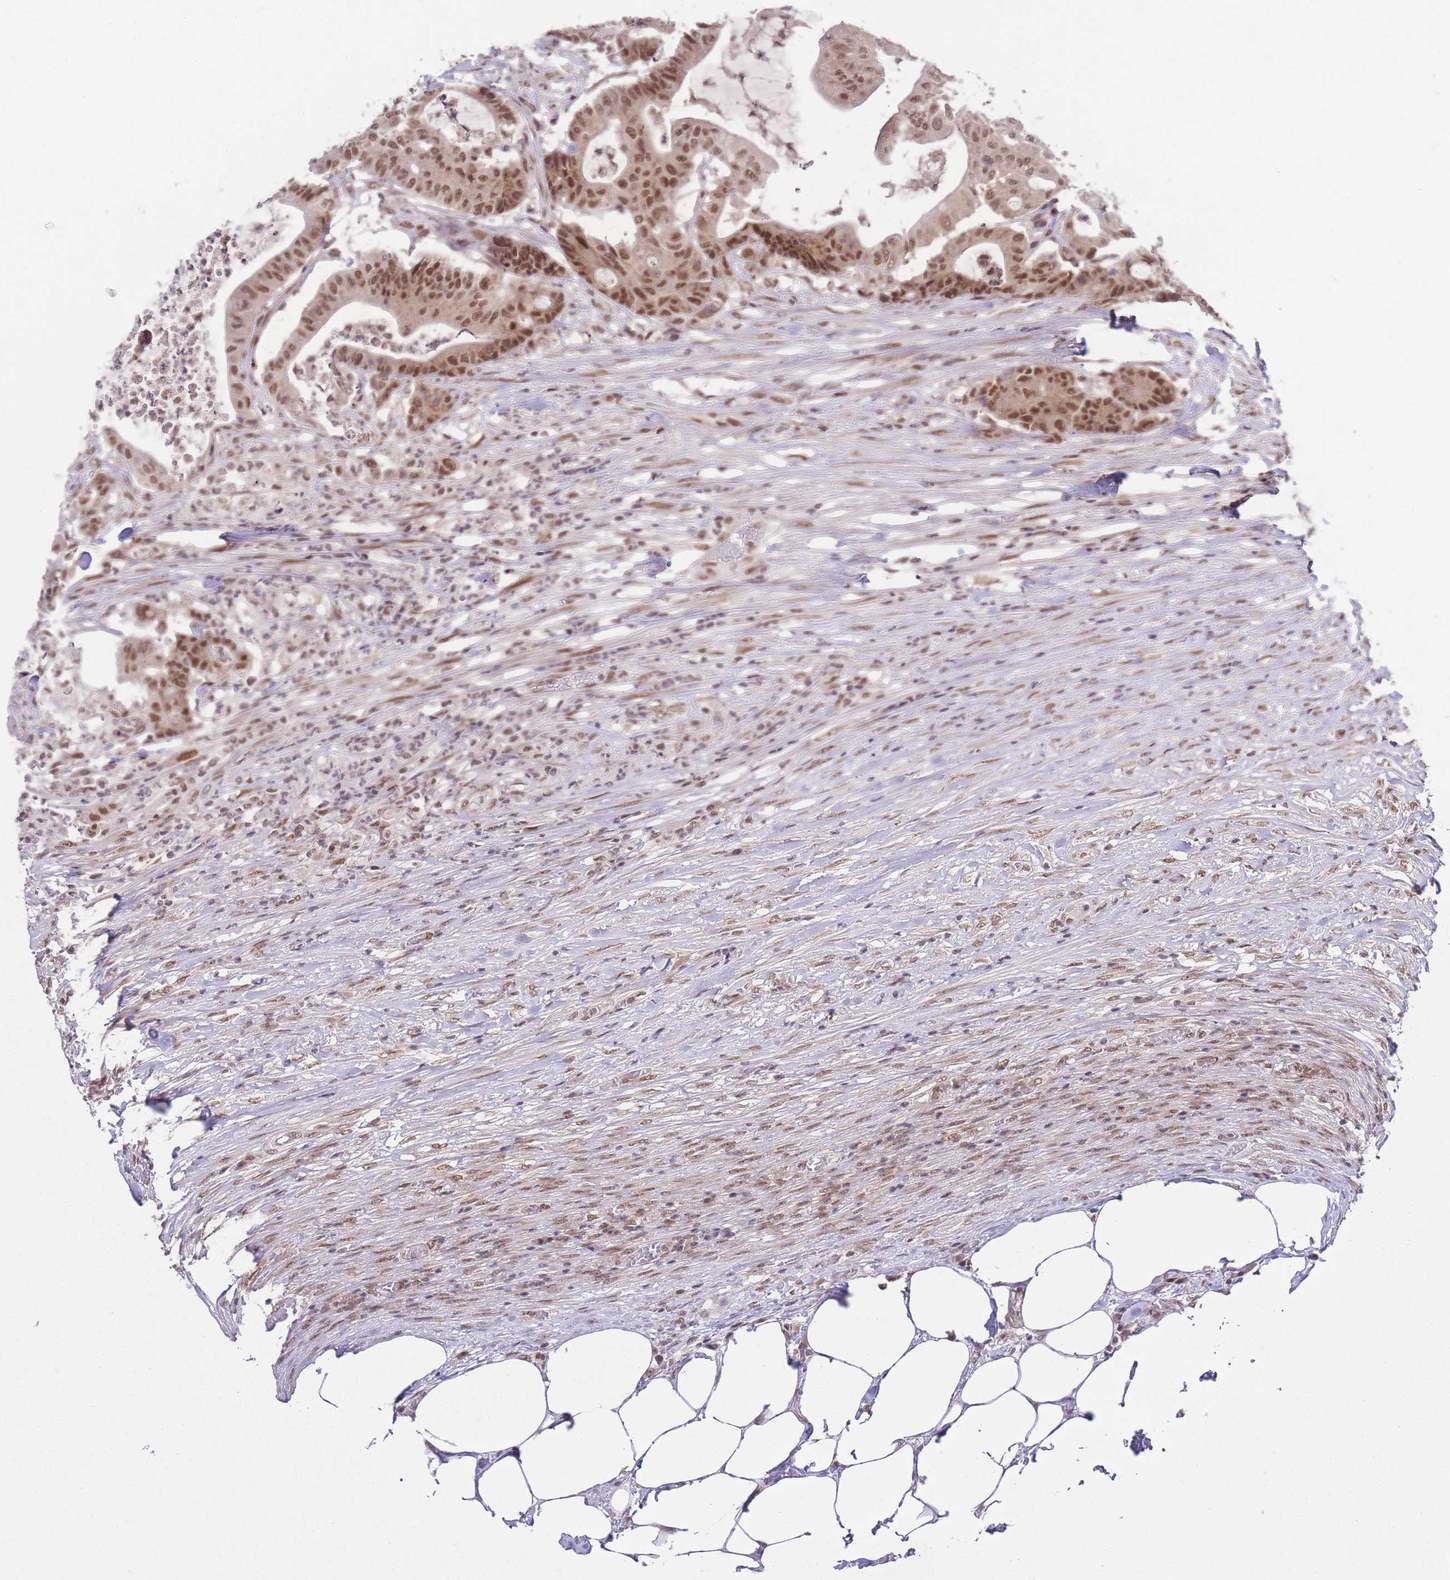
{"staining": {"intensity": "moderate", "quantity": ">75%", "location": "nuclear"}, "tissue": "colorectal cancer", "cell_type": "Tumor cells", "image_type": "cancer", "snomed": [{"axis": "morphology", "description": "Adenocarcinoma, NOS"}, {"axis": "topography", "description": "Colon"}], "caption": "Colorectal adenocarcinoma stained for a protein (brown) displays moderate nuclear positive positivity in approximately >75% of tumor cells.", "gene": "TMED3", "patient": {"sex": "female", "age": 84}}